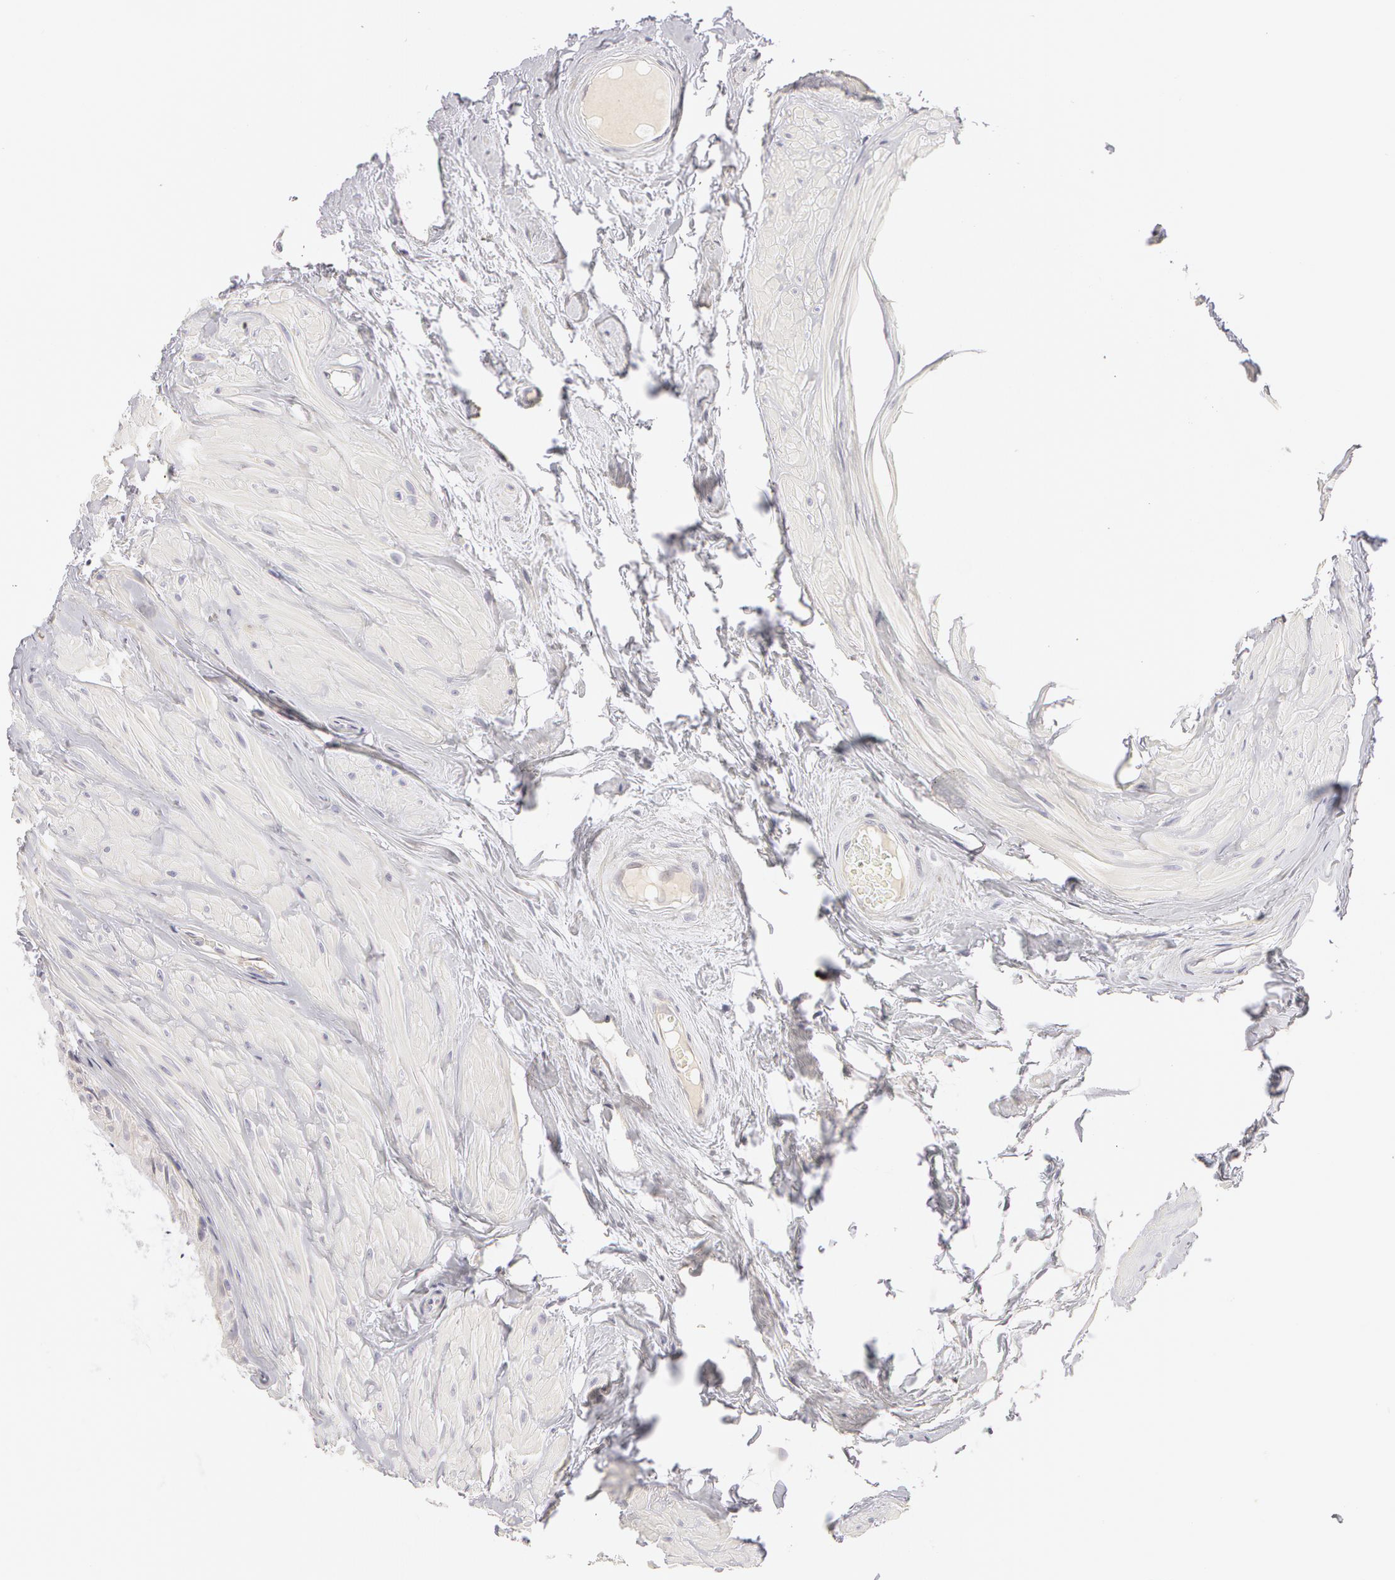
{"staining": {"intensity": "negative", "quantity": "none", "location": "none"}, "tissue": "epididymis", "cell_type": "Glandular cells", "image_type": "normal", "snomed": [{"axis": "morphology", "description": "Normal tissue, NOS"}, {"axis": "topography", "description": "Epididymis"}], "caption": "Image shows no protein positivity in glandular cells of normal epididymis. (DAB (3,3'-diaminobenzidine) immunohistochemistry with hematoxylin counter stain).", "gene": "ABCB1", "patient": {"sex": "male", "age": 52}}